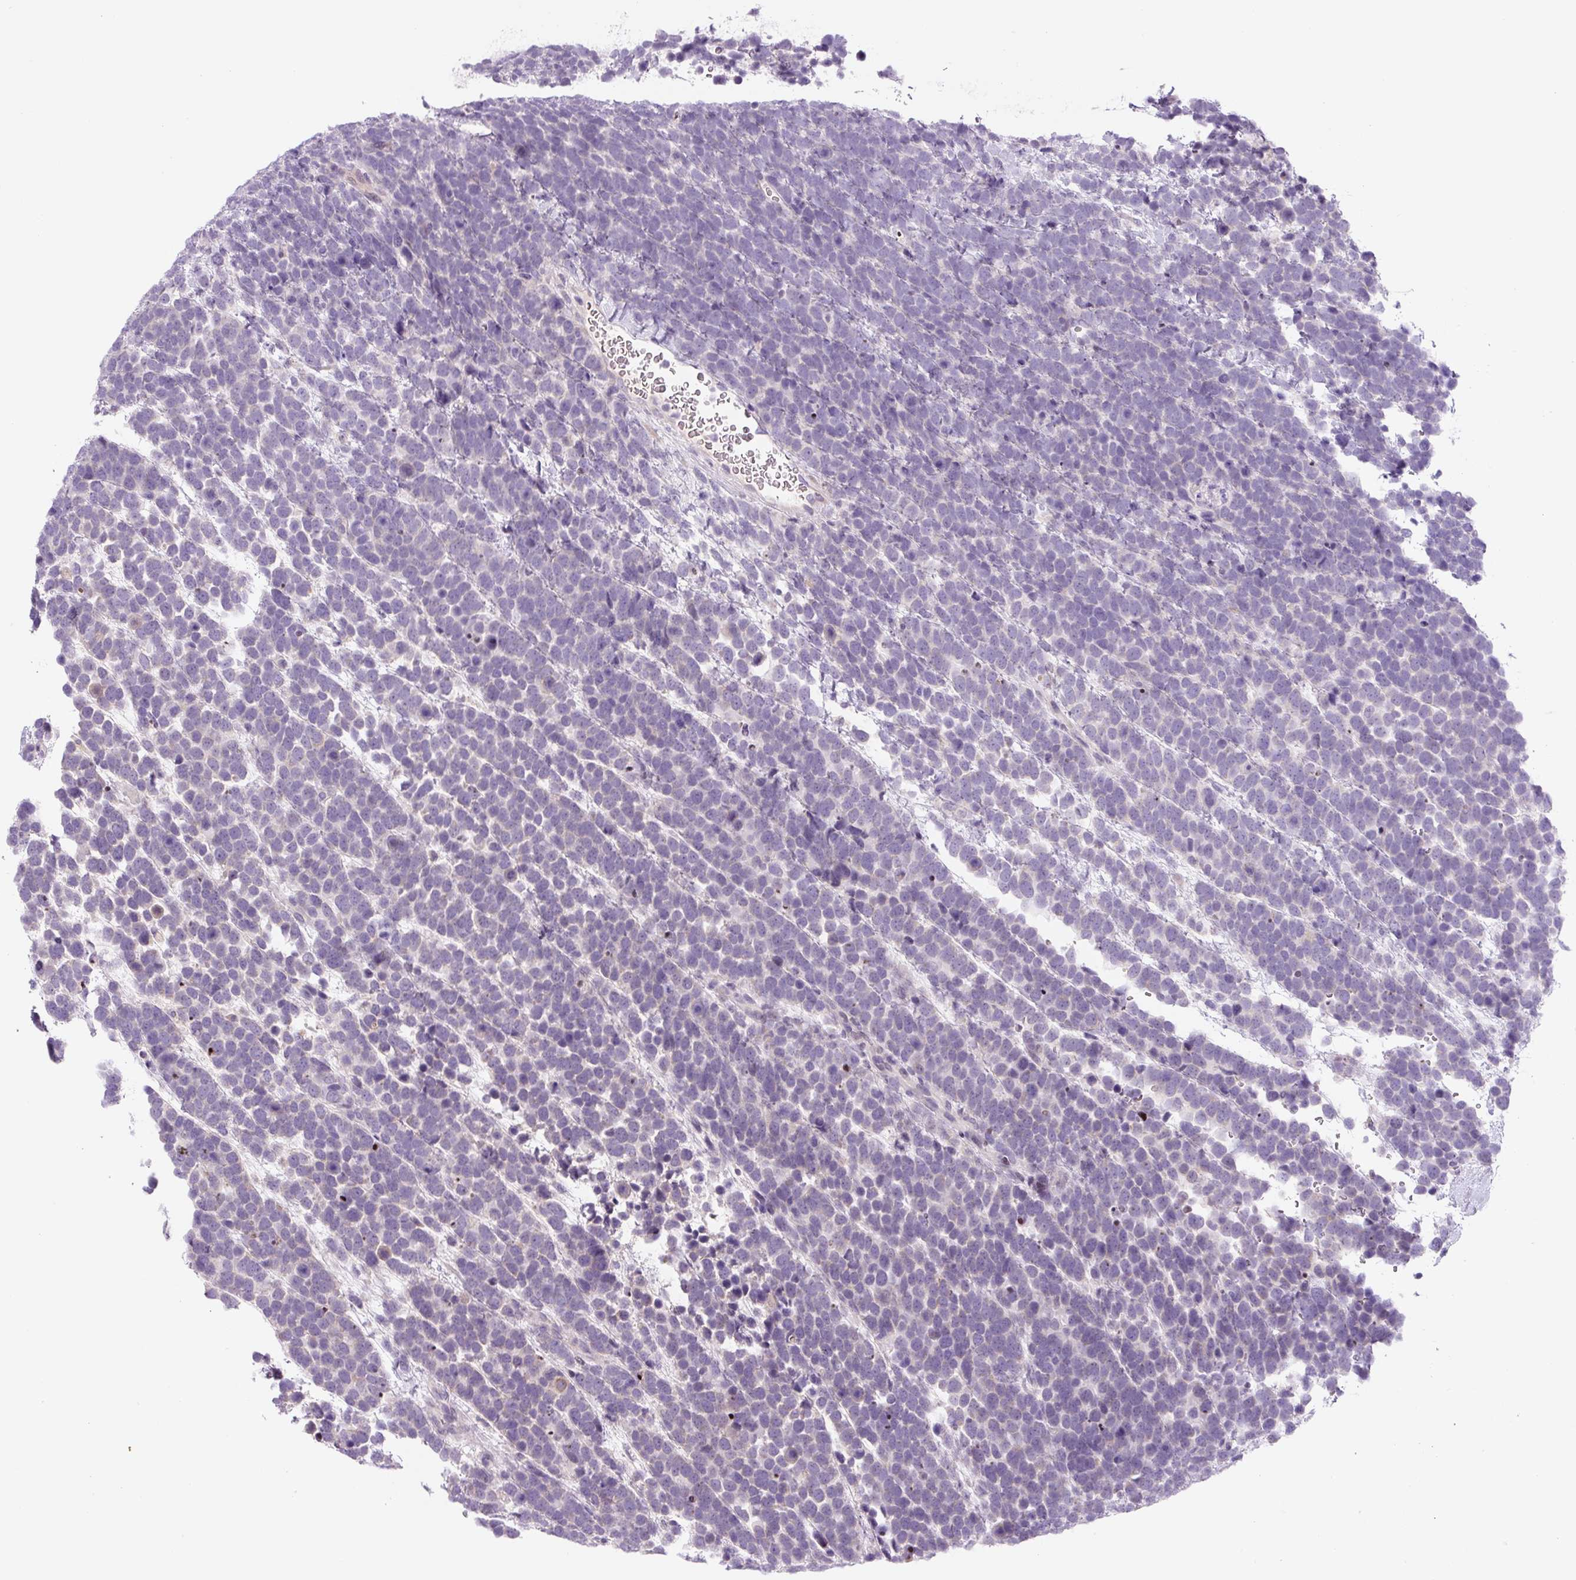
{"staining": {"intensity": "negative", "quantity": "none", "location": "none"}, "tissue": "urothelial cancer", "cell_type": "Tumor cells", "image_type": "cancer", "snomed": [{"axis": "morphology", "description": "Urothelial carcinoma, High grade"}, {"axis": "topography", "description": "Urinary bladder"}], "caption": "A micrograph of human urothelial cancer is negative for staining in tumor cells. (Brightfield microscopy of DAB IHC at high magnification).", "gene": "YIF1B", "patient": {"sex": "female", "age": 82}}